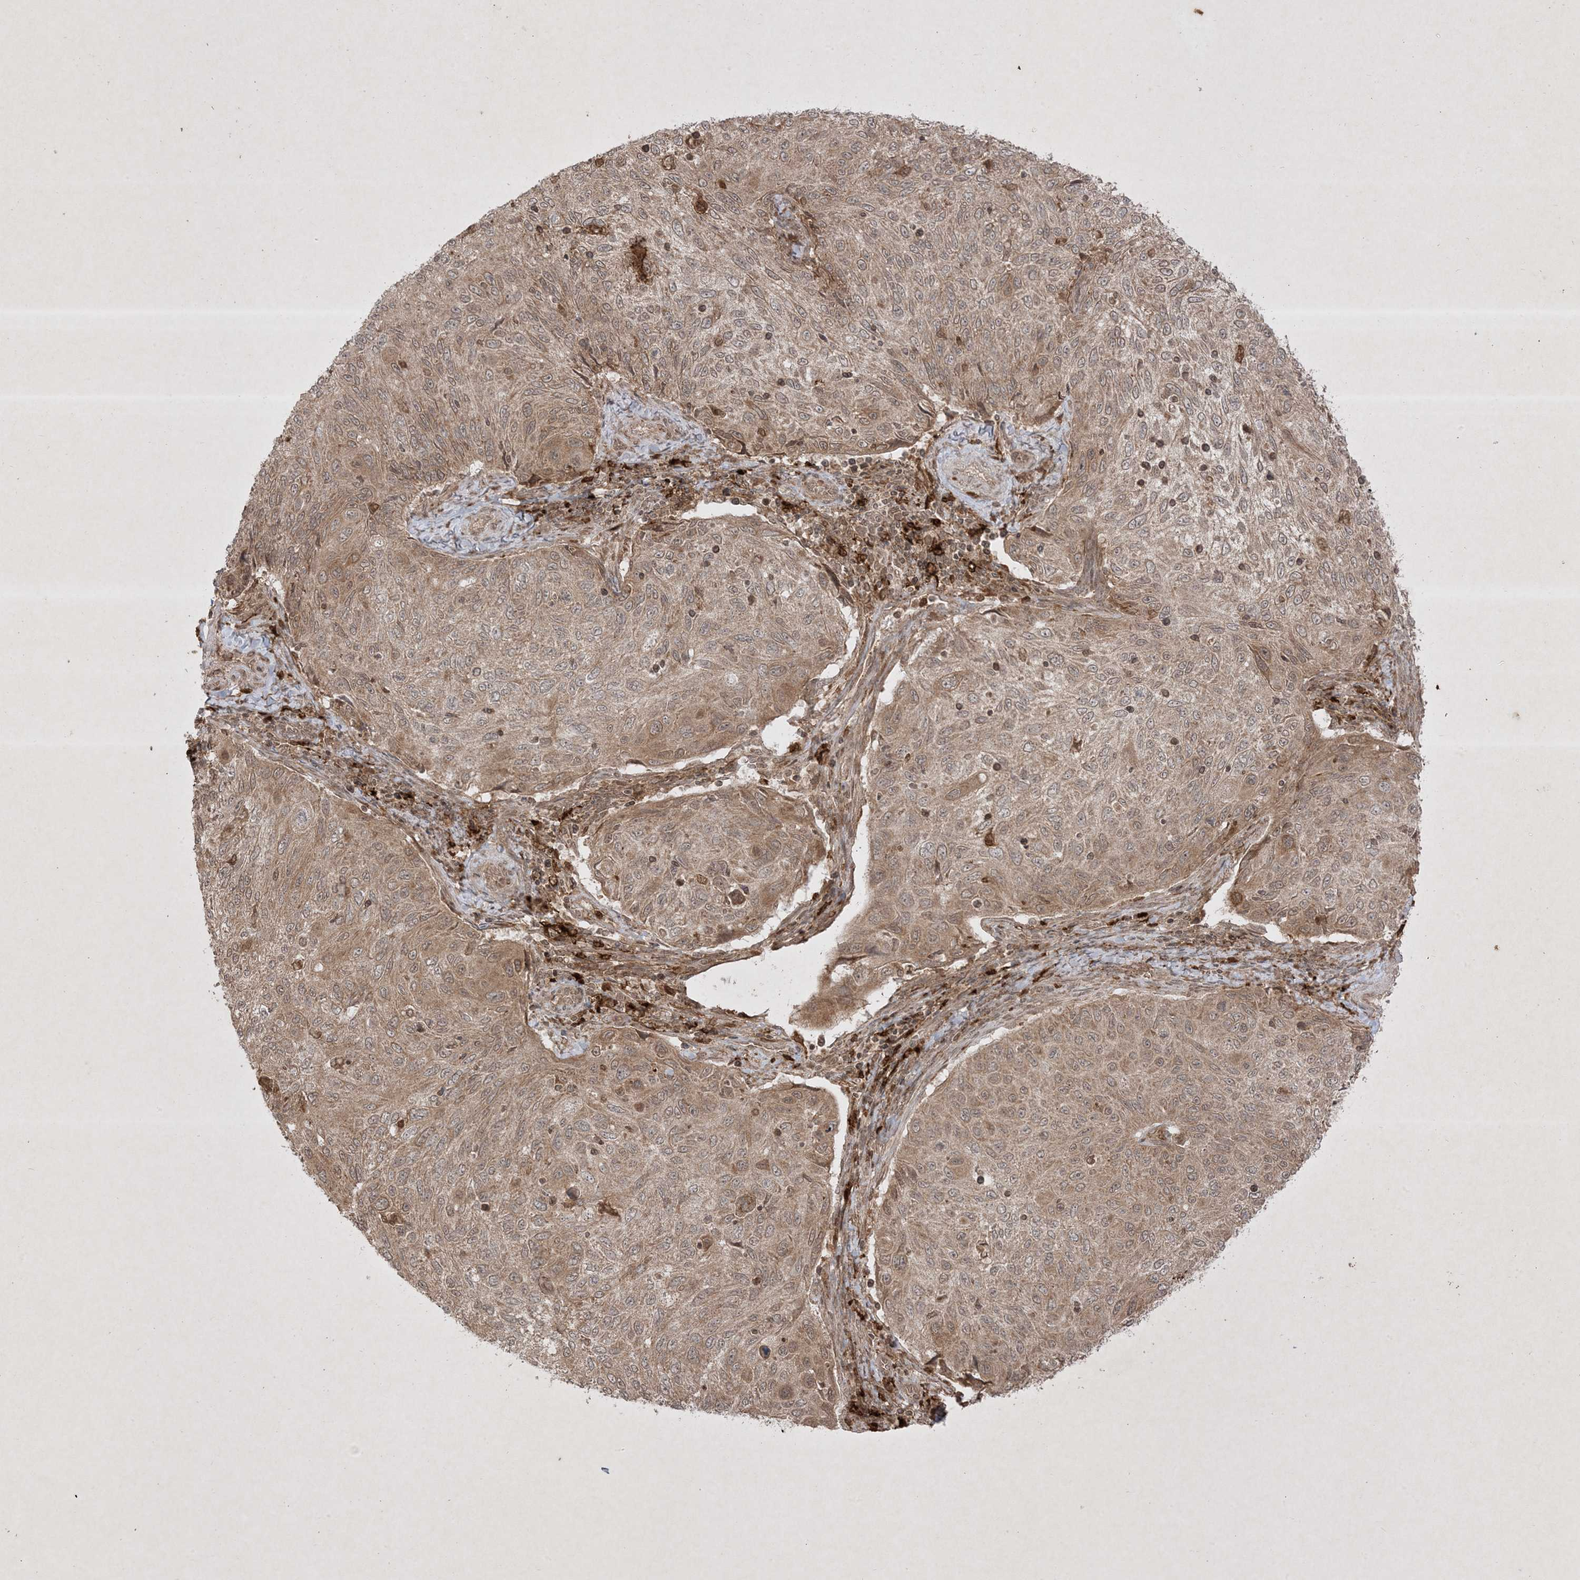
{"staining": {"intensity": "weak", "quantity": ">75%", "location": "cytoplasmic/membranous,nuclear"}, "tissue": "cervical cancer", "cell_type": "Tumor cells", "image_type": "cancer", "snomed": [{"axis": "morphology", "description": "Squamous cell carcinoma, NOS"}, {"axis": "topography", "description": "Cervix"}], "caption": "Immunohistochemistry (DAB) staining of cervical cancer (squamous cell carcinoma) reveals weak cytoplasmic/membranous and nuclear protein positivity in approximately >75% of tumor cells. The protein is shown in brown color, while the nuclei are stained blue.", "gene": "PTK6", "patient": {"sex": "female", "age": 70}}